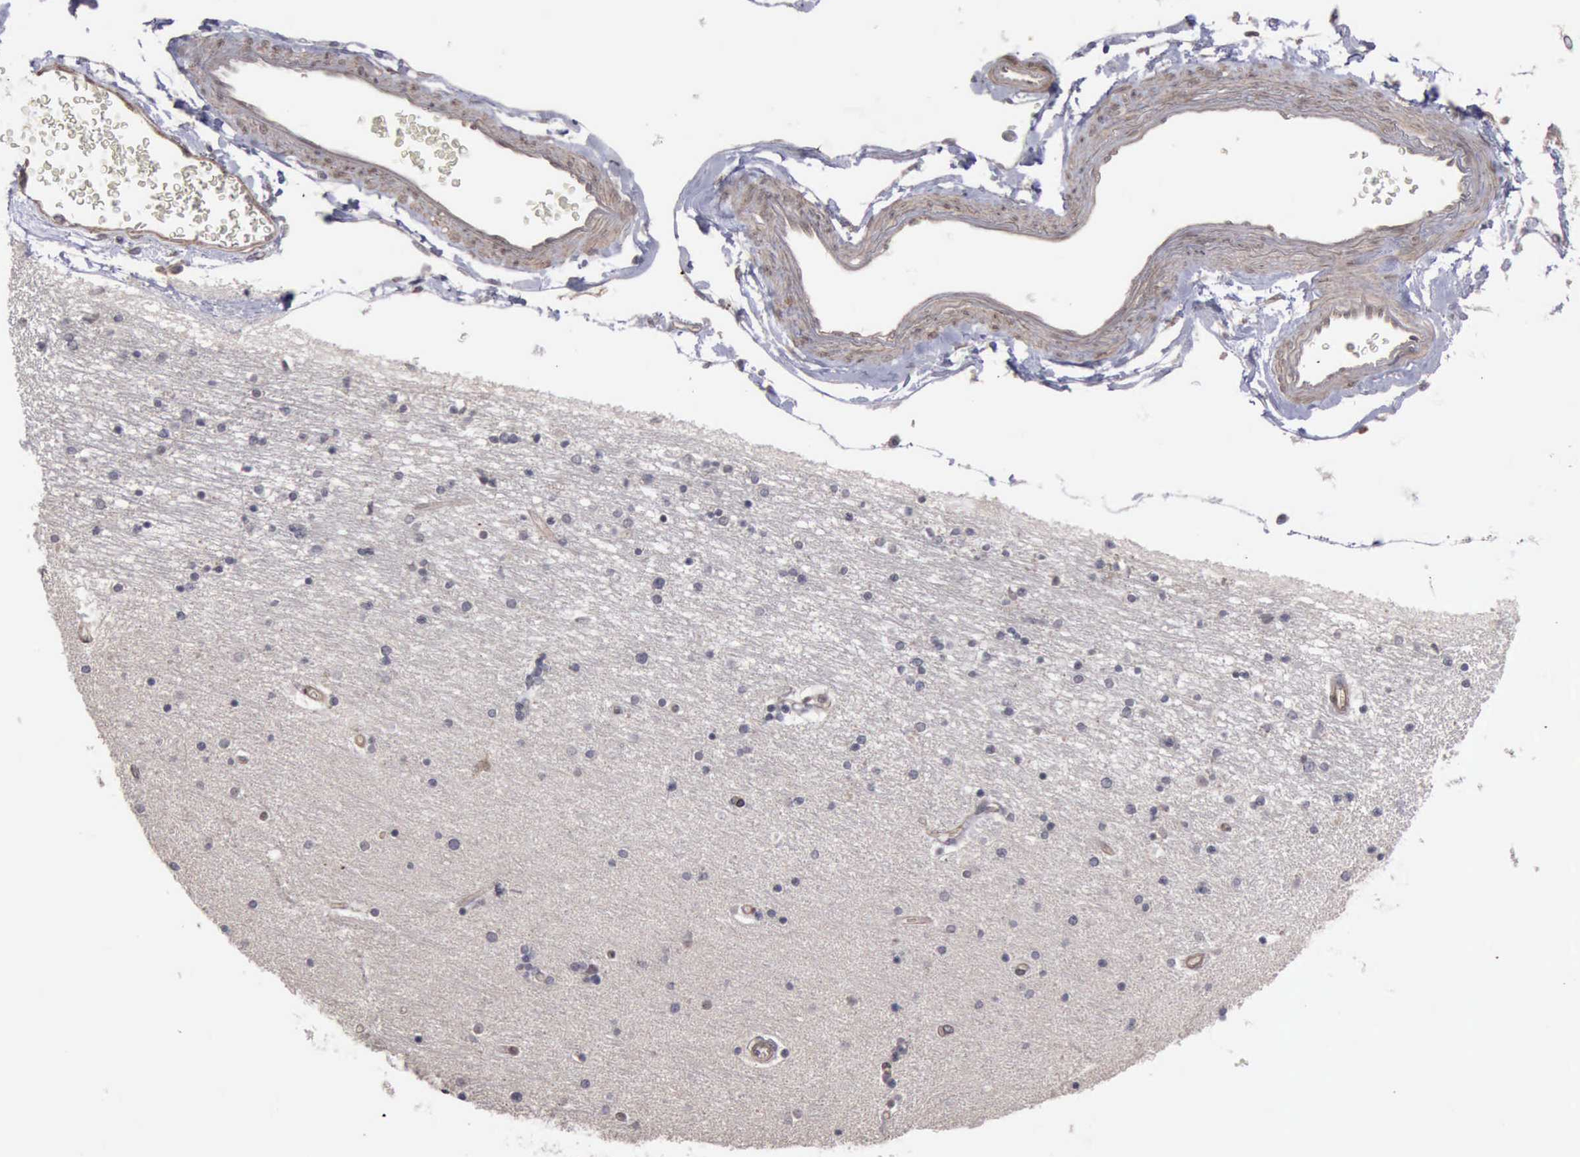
{"staining": {"intensity": "negative", "quantity": "none", "location": "none"}, "tissue": "hippocampus", "cell_type": "Glial cells", "image_type": "normal", "snomed": [{"axis": "morphology", "description": "Normal tissue, NOS"}, {"axis": "topography", "description": "Hippocampus"}], "caption": "Glial cells show no significant protein expression in unremarkable hippocampus. (DAB IHC visualized using brightfield microscopy, high magnification).", "gene": "MMP9", "patient": {"sex": "female", "age": 54}}